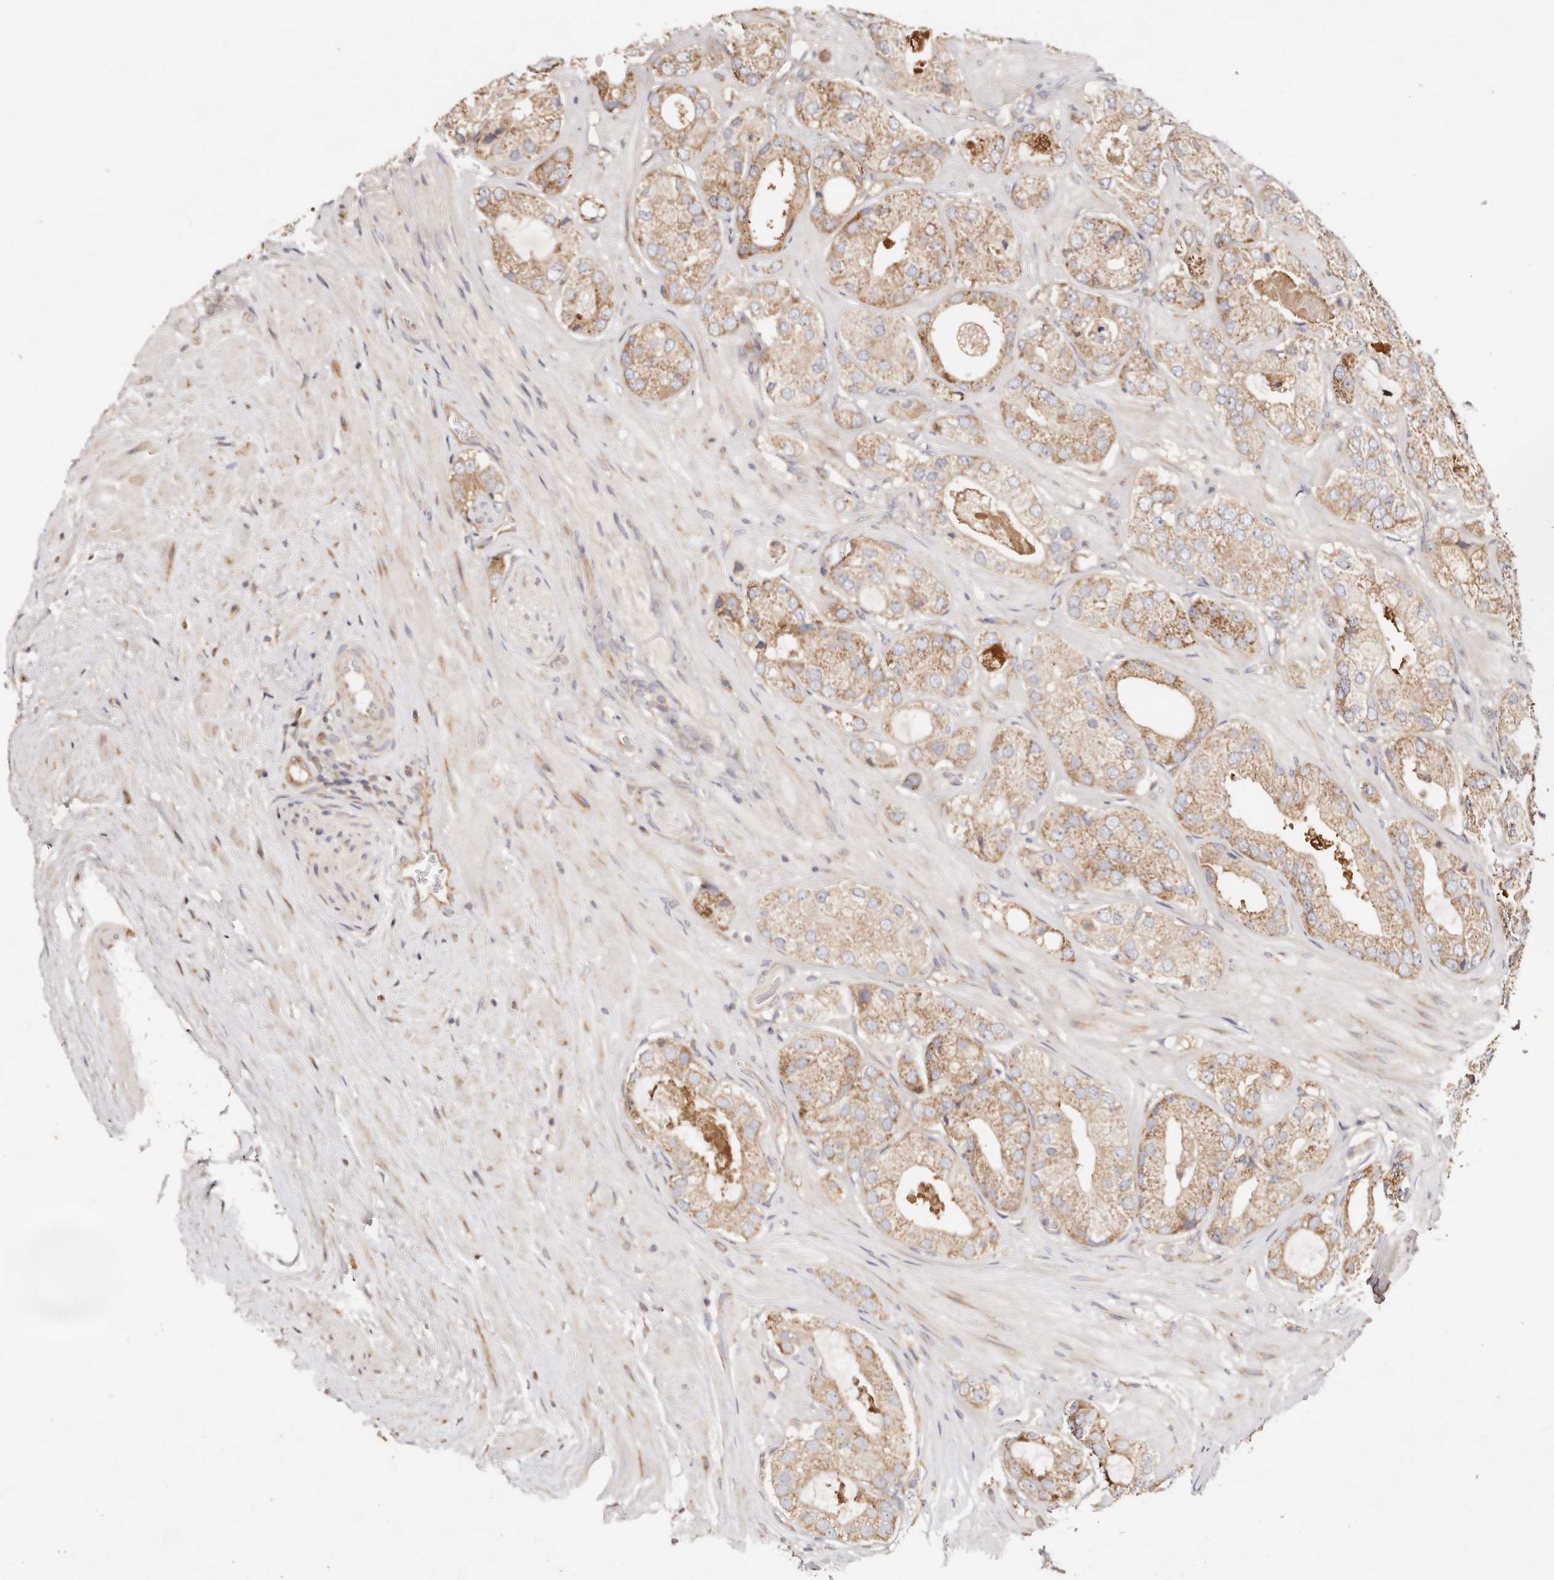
{"staining": {"intensity": "moderate", "quantity": ">75%", "location": "cytoplasmic/membranous"}, "tissue": "prostate cancer", "cell_type": "Tumor cells", "image_type": "cancer", "snomed": [{"axis": "morphology", "description": "Adenocarcinoma, High grade"}, {"axis": "topography", "description": "Prostate"}], "caption": "An IHC photomicrograph of tumor tissue is shown. Protein staining in brown shows moderate cytoplasmic/membranous positivity in prostate cancer within tumor cells. (brown staining indicates protein expression, while blue staining denotes nuclei).", "gene": "GNA13", "patient": {"sex": "male", "age": 59}}